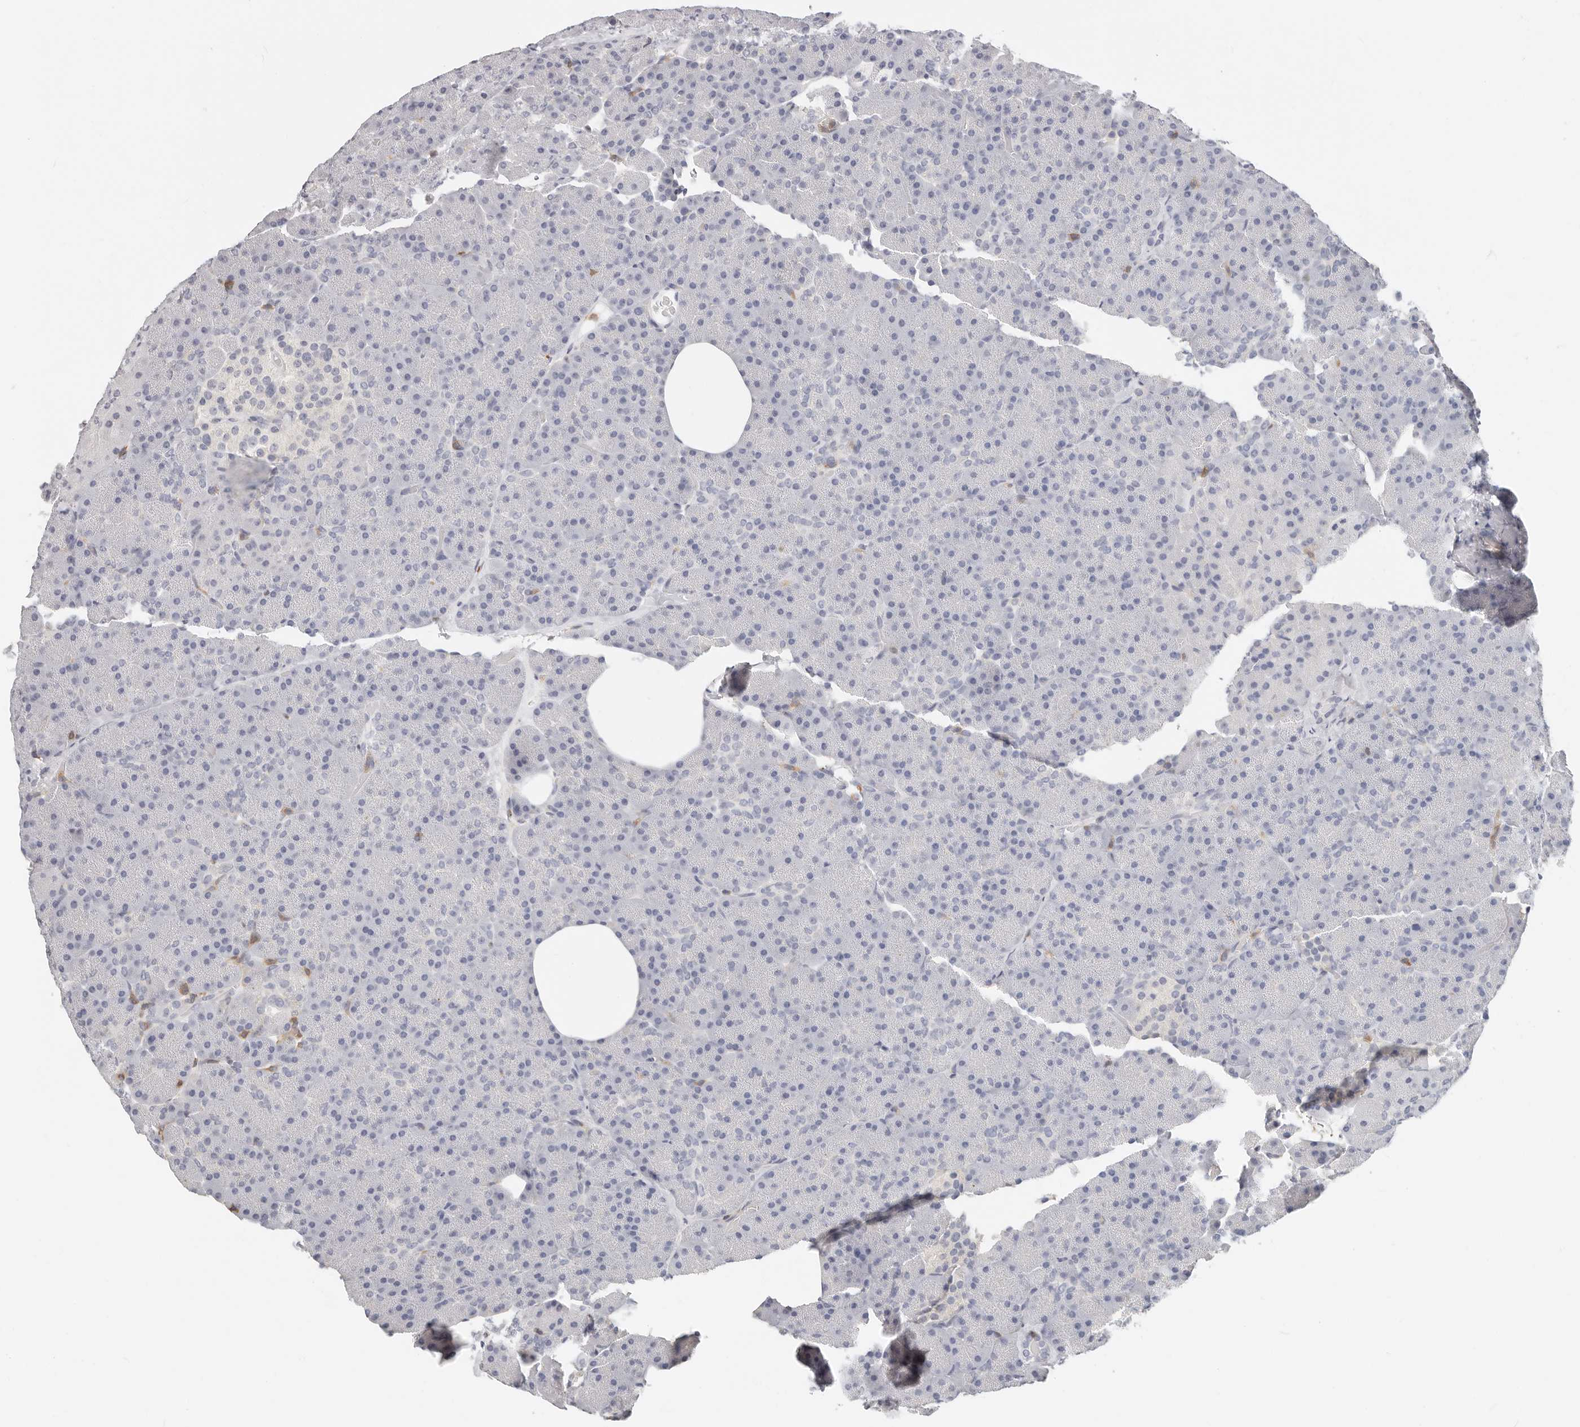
{"staining": {"intensity": "negative", "quantity": "none", "location": "none"}, "tissue": "pancreas", "cell_type": "Exocrine glandular cells", "image_type": "normal", "snomed": [{"axis": "morphology", "description": "Normal tissue, NOS"}, {"axis": "morphology", "description": "Carcinoid, malignant, NOS"}, {"axis": "topography", "description": "Pancreas"}], "caption": "The image reveals no significant expression in exocrine glandular cells of pancreas. Nuclei are stained in blue.", "gene": "TMEM63B", "patient": {"sex": "female", "age": 35}}